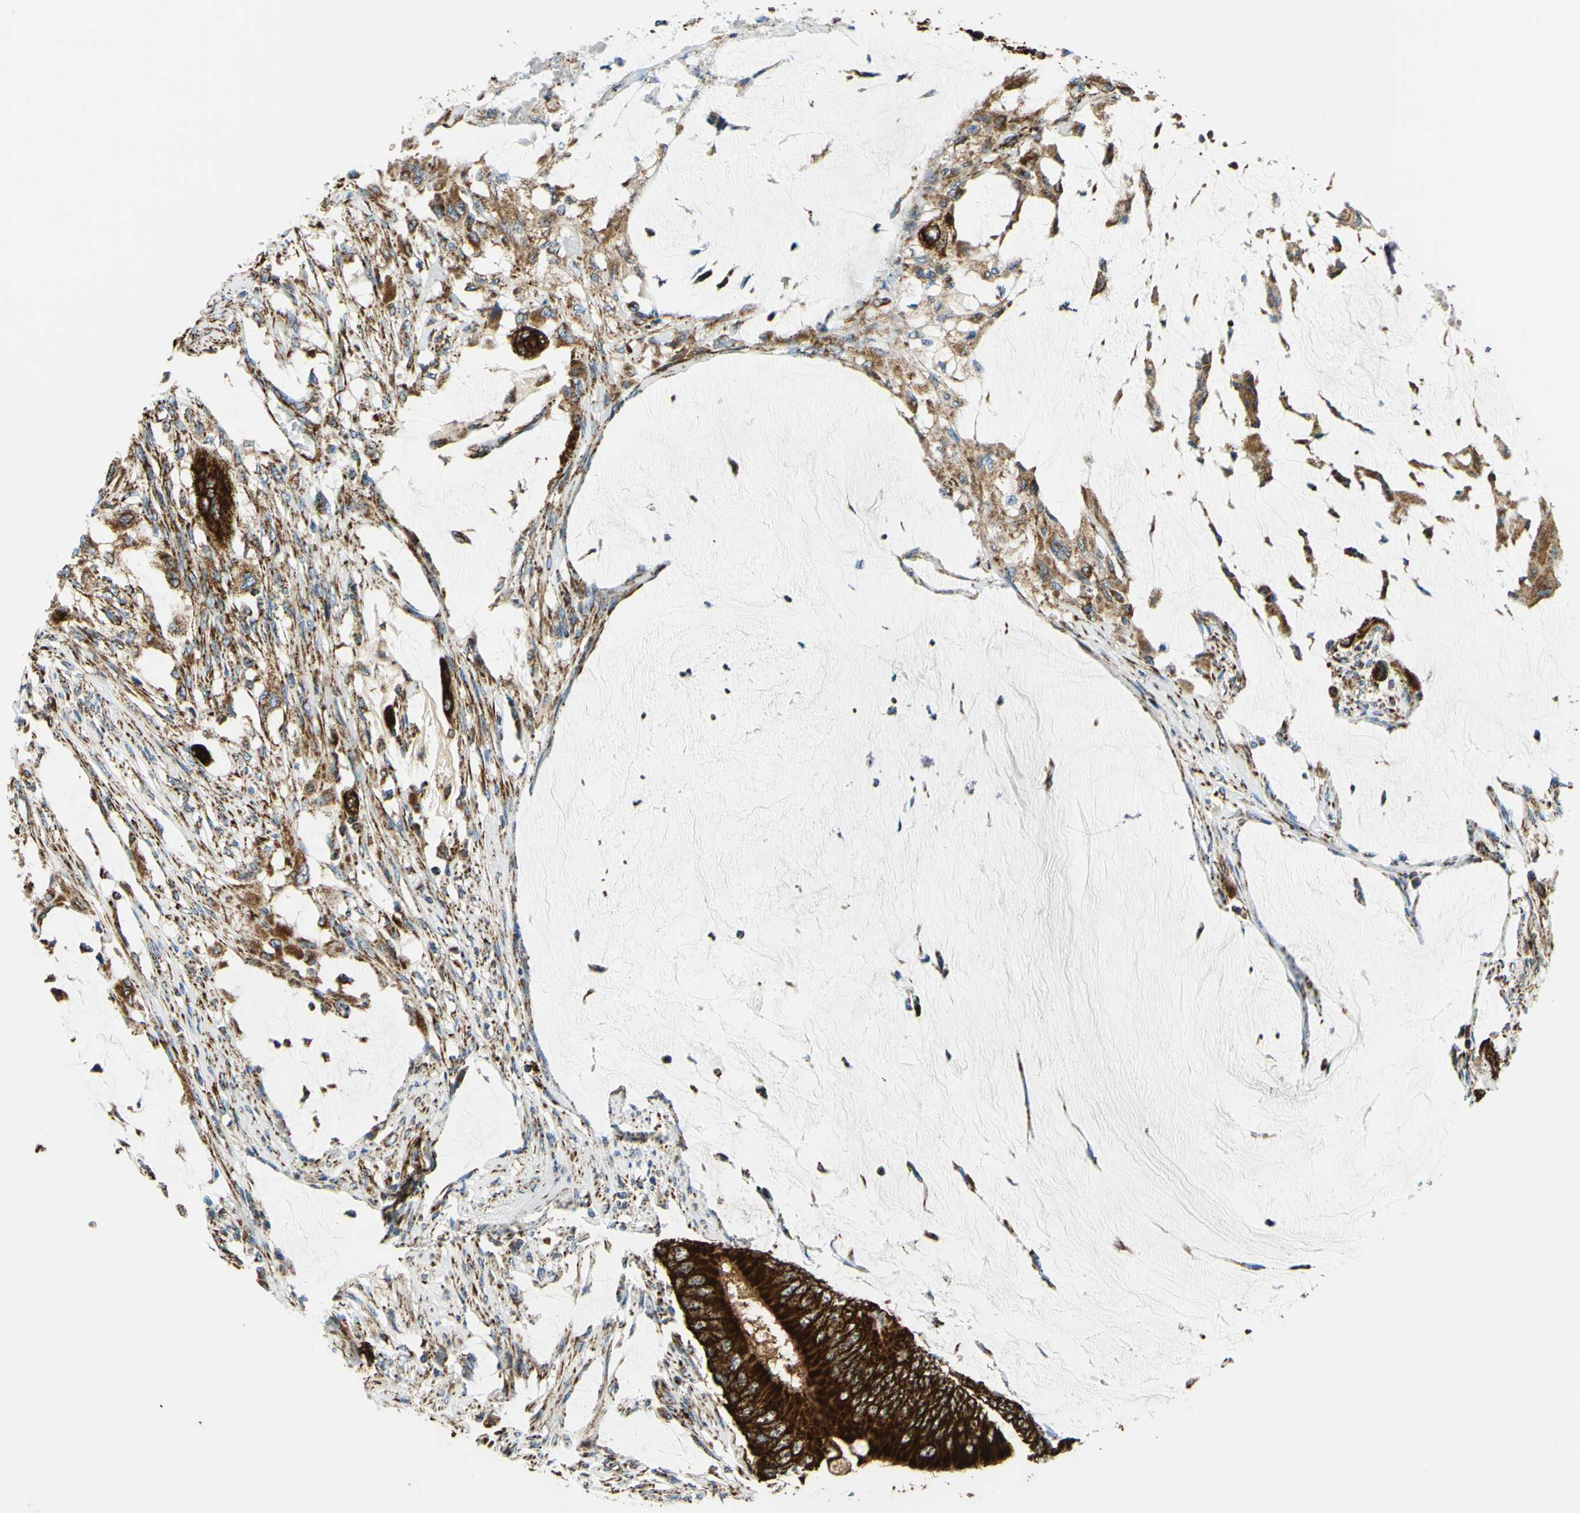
{"staining": {"intensity": "strong", "quantity": ">75%", "location": "cytoplasmic/membranous"}, "tissue": "colorectal cancer", "cell_type": "Tumor cells", "image_type": "cancer", "snomed": [{"axis": "morphology", "description": "Adenocarcinoma, NOS"}, {"axis": "topography", "description": "Rectum"}], "caption": "Immunohistochemistry photomicrograph of neoplastic tissue: colorectal adenocarcinoma stained using IHC demonstrates high levels of strong protein expression localized specifically in the cytoplasmic/membranous of tumor cells, appearing as a cytoplasmic/membranous brown color.", "gene": "MAVS", "patient": {"sex": "female", "age": 77}}